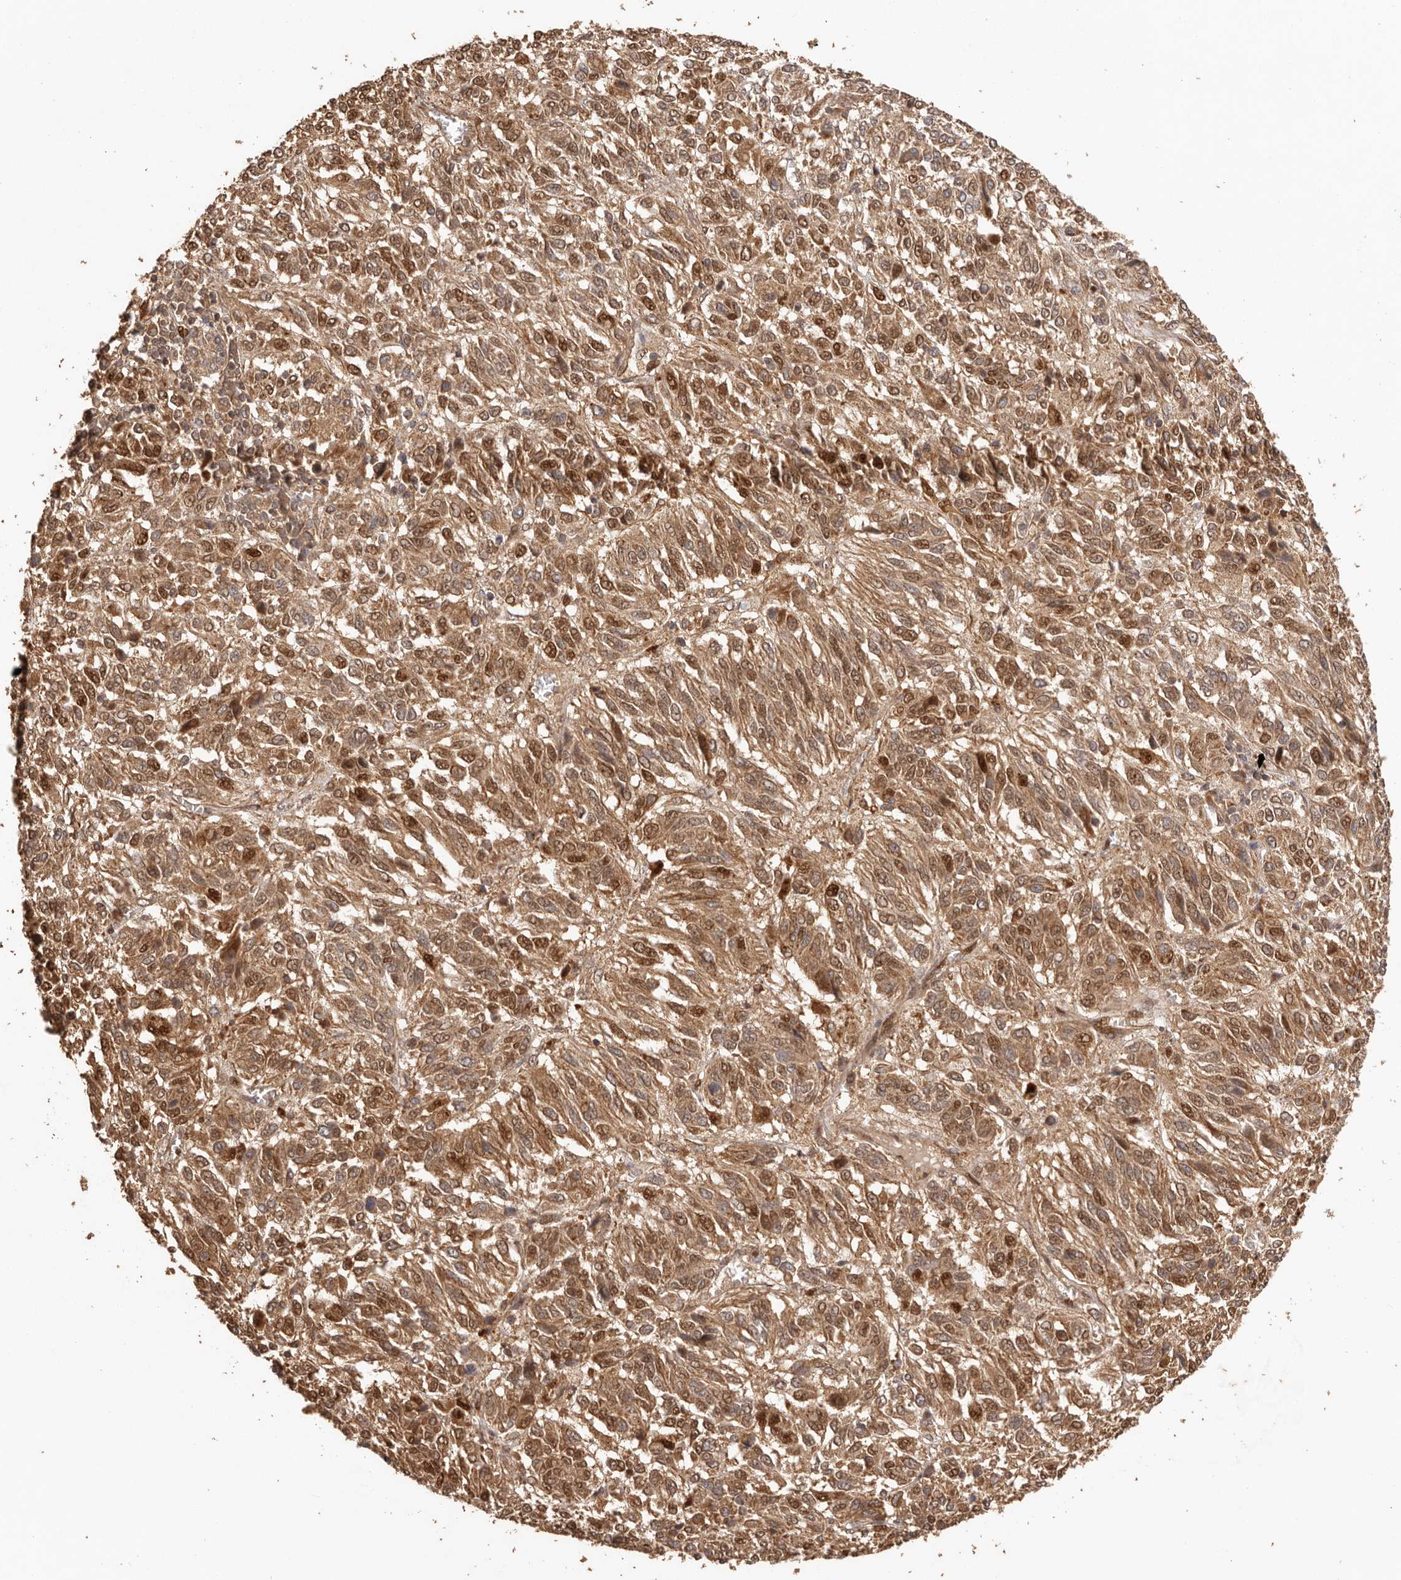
{"staining": {"intensity": "moderate", "quantity": ">75%", "location": "cytoplasmic/membranous,nuclear"}, "tissue": "melanoma", "cell_type": "Tumor cells", "image_type": "cancer", "snomed": [{"axis": "morphology", "description": "Malignant melanoma, Metastatic site"}, {"axis": "topography", "description": "Lung"}], "caption": "Human melanoma stained with a protein marker shows moderate staining in tumor cells.", "gene": "UBR2", "patient": {"sex": "male", "age": 64}}